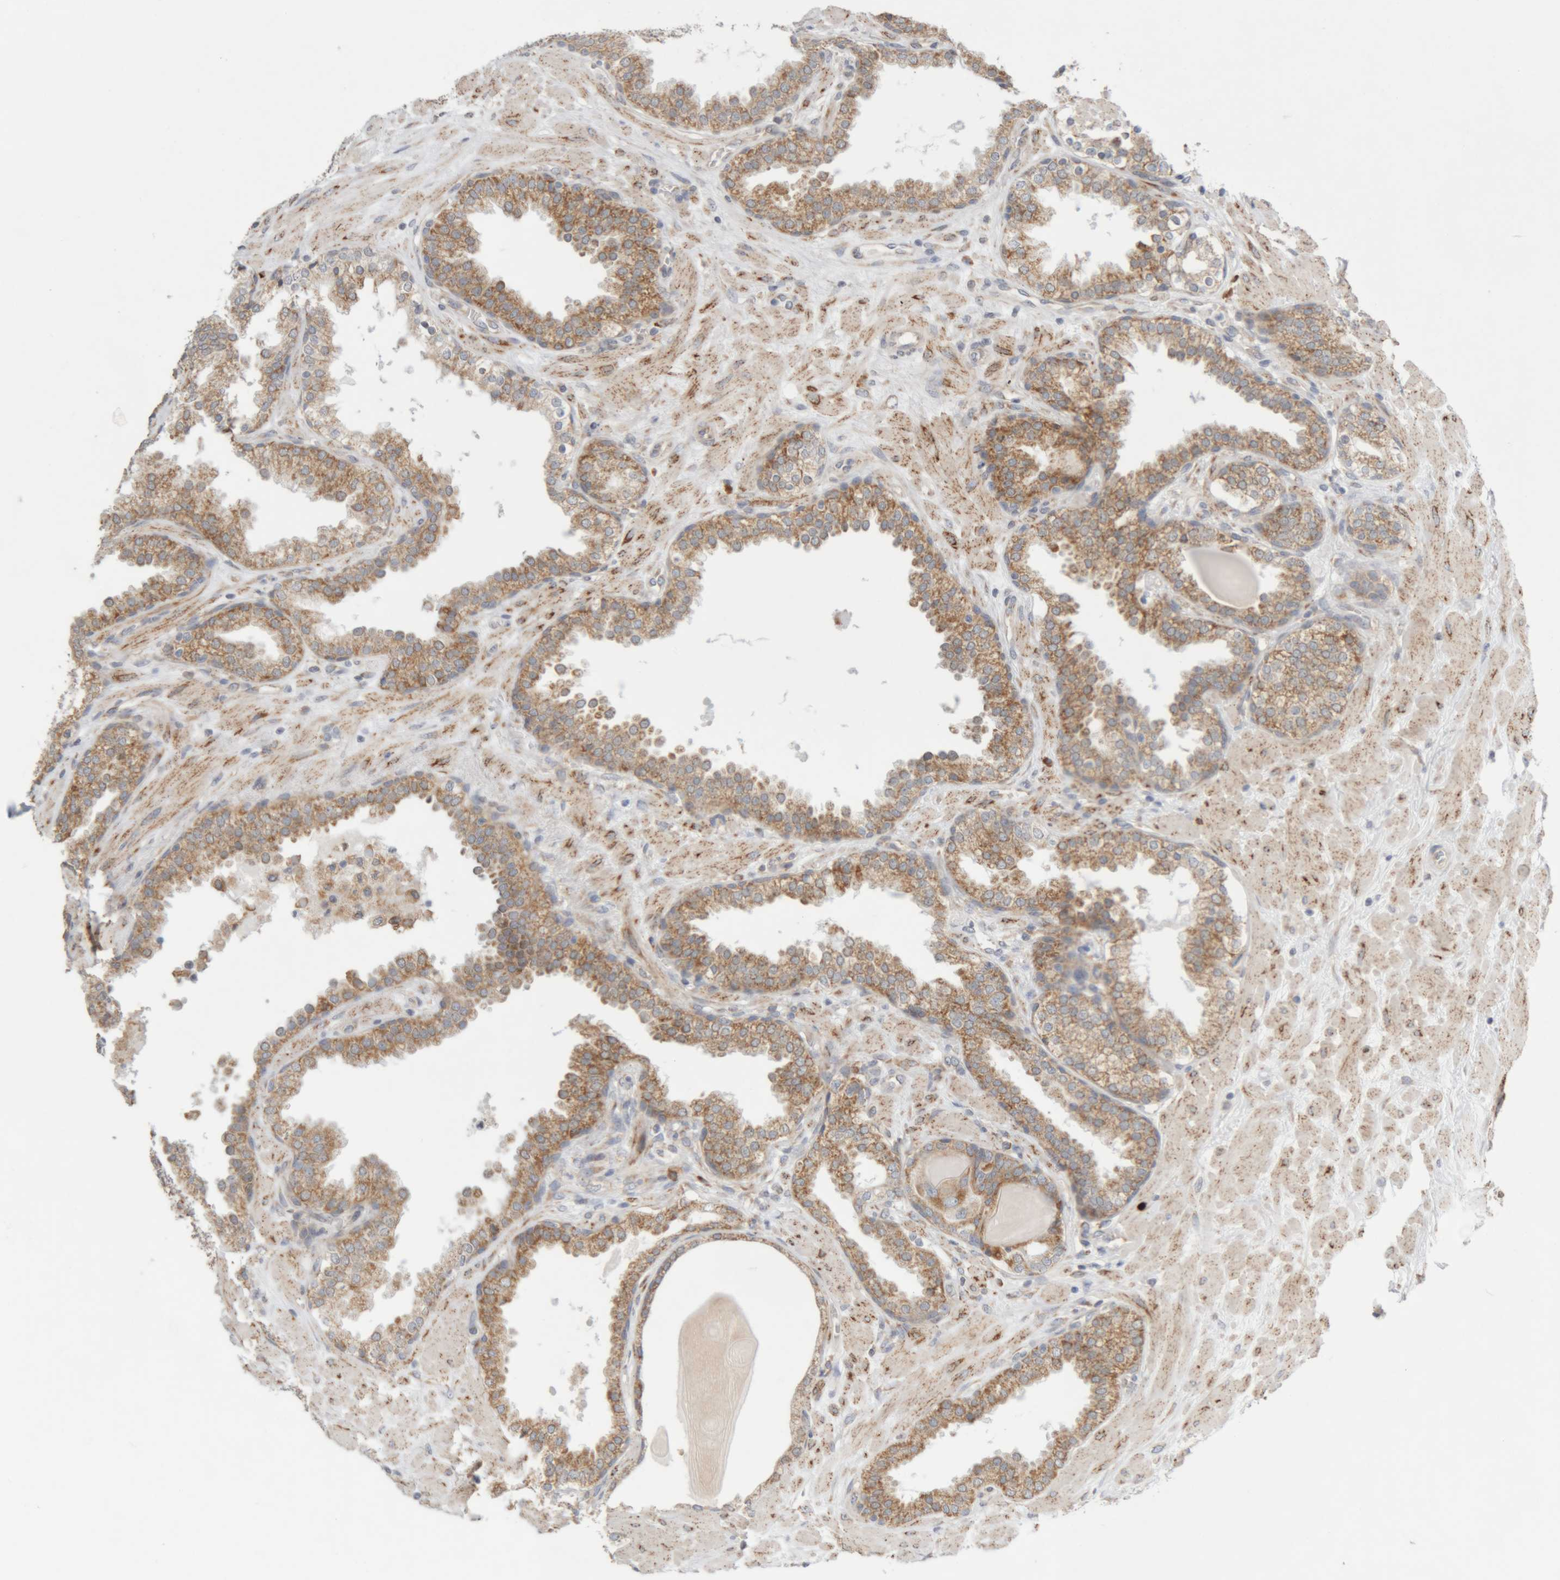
{"staining": {"intensity": "moderate", "quantity": ">75%", "location": "cytoplasmic/membranous"}, "tissue": "prostate", "cell_type": "Glandular cells", "image_type": "normal", "snomed": [{"axis": "morphology", "description": "Normal tissue, NOS"}, {"axis": "topography", "description": "Prostate"}], "caption": "An immunohistochemistry micrograph of normal tissue is shown. Protein staining in brown highlights moderate cytoplasmic/membranous positivity in prostate within glandular cells.", "gene": "RPN2", "patient": {"sex": "male", "age": 51}}